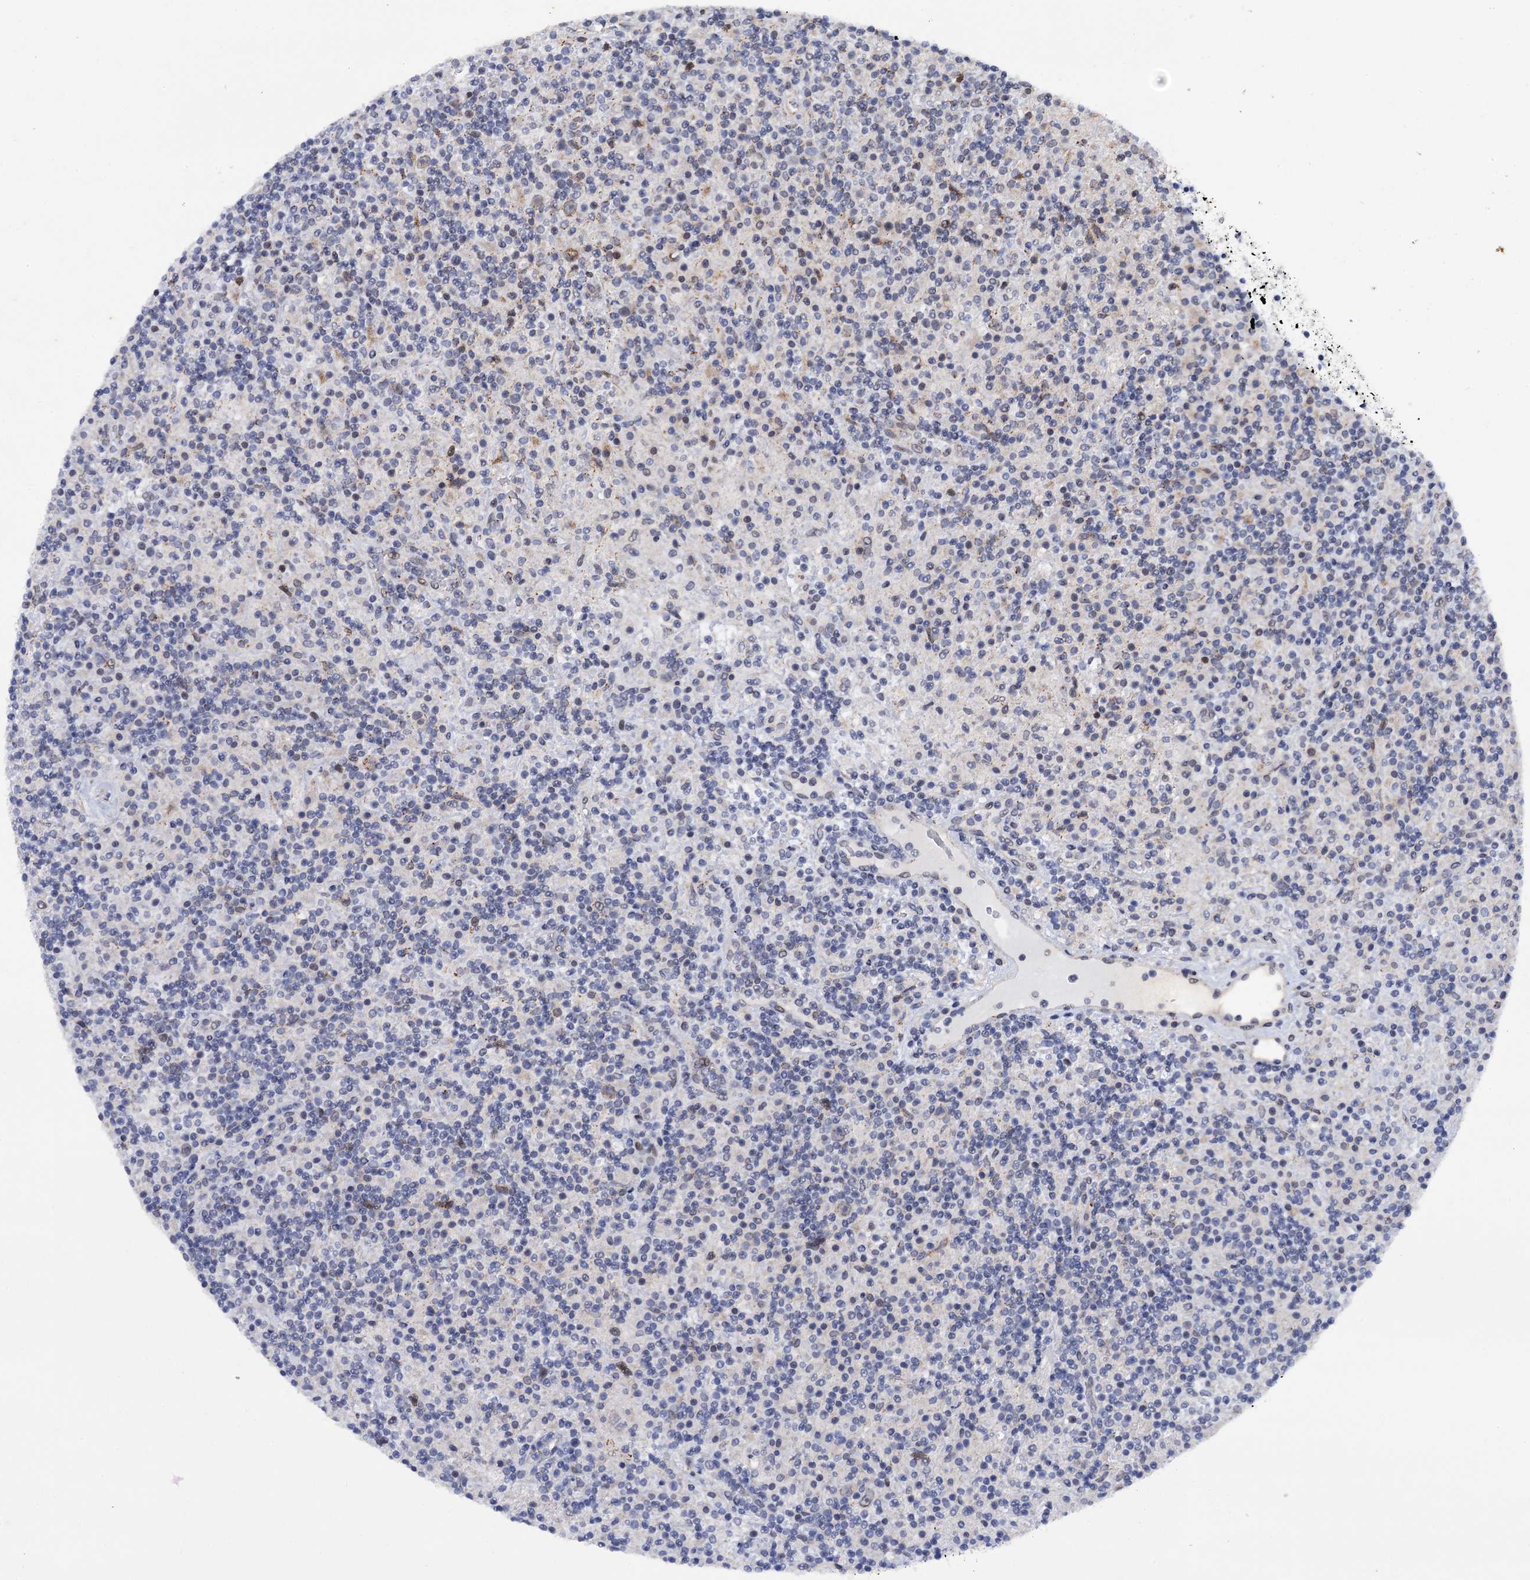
{"staining": {"intensity": "weak", "quantity": "<25%", "location": "cytoplasmic/membranous"}, "tissue": "lymphoma", "cell_type": "Tumor cells", "image_type": "cancer", "snomed": [{"axis": "morphology", "description": "Hodgkin's disease, NOS"}, {"axis": "topography", "description": "Lymph node"}], "caption": "Immunohistochemistry of human lymphoma reveals no staining in tumor cells.", "gene": "THAP2", "patient": {"sex": "male", "age": 70}}